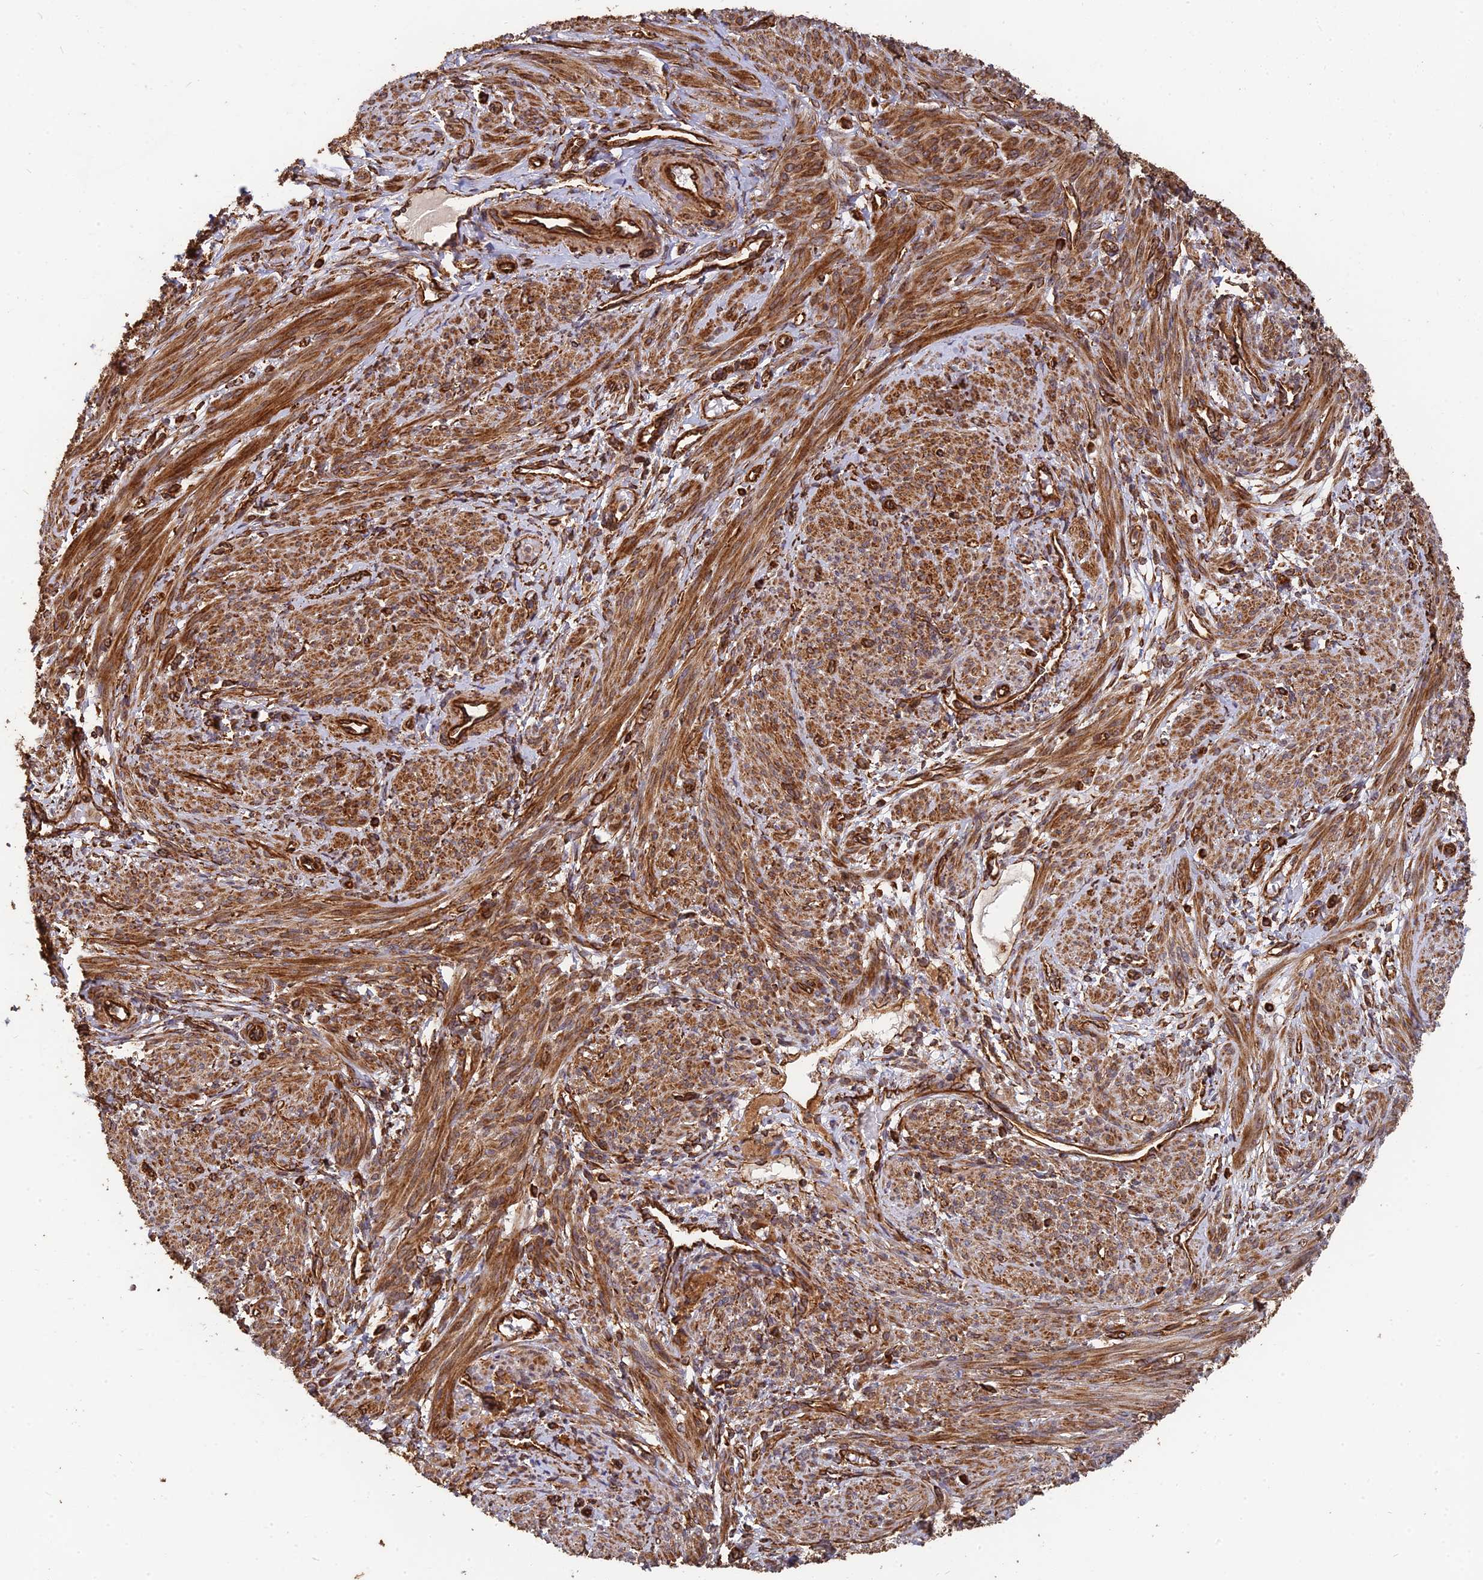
{"staining": {"intensity": "strong", "quantity": "25%-75%", "location": "cytoplasmic/membranous"}, "tissue": "smooth muscle", "cell_type": "Smooth muscle cells", "image_type": "normal", "snomed": [{"axis": "morphology", "description": "Normal tissue, NOS"}, {"axis": "topography", "description": "Smooth muscle"}], "caption": "Immunohistochemical staining of normal human smooth muscle demonstrates 25%-75% levels of strong cytoplasmic/membranous protein expression in about 25%-75% of smooth muscle cells.", "gene": "DSTYK", "patient": {"sex": "female", "age": 39}}